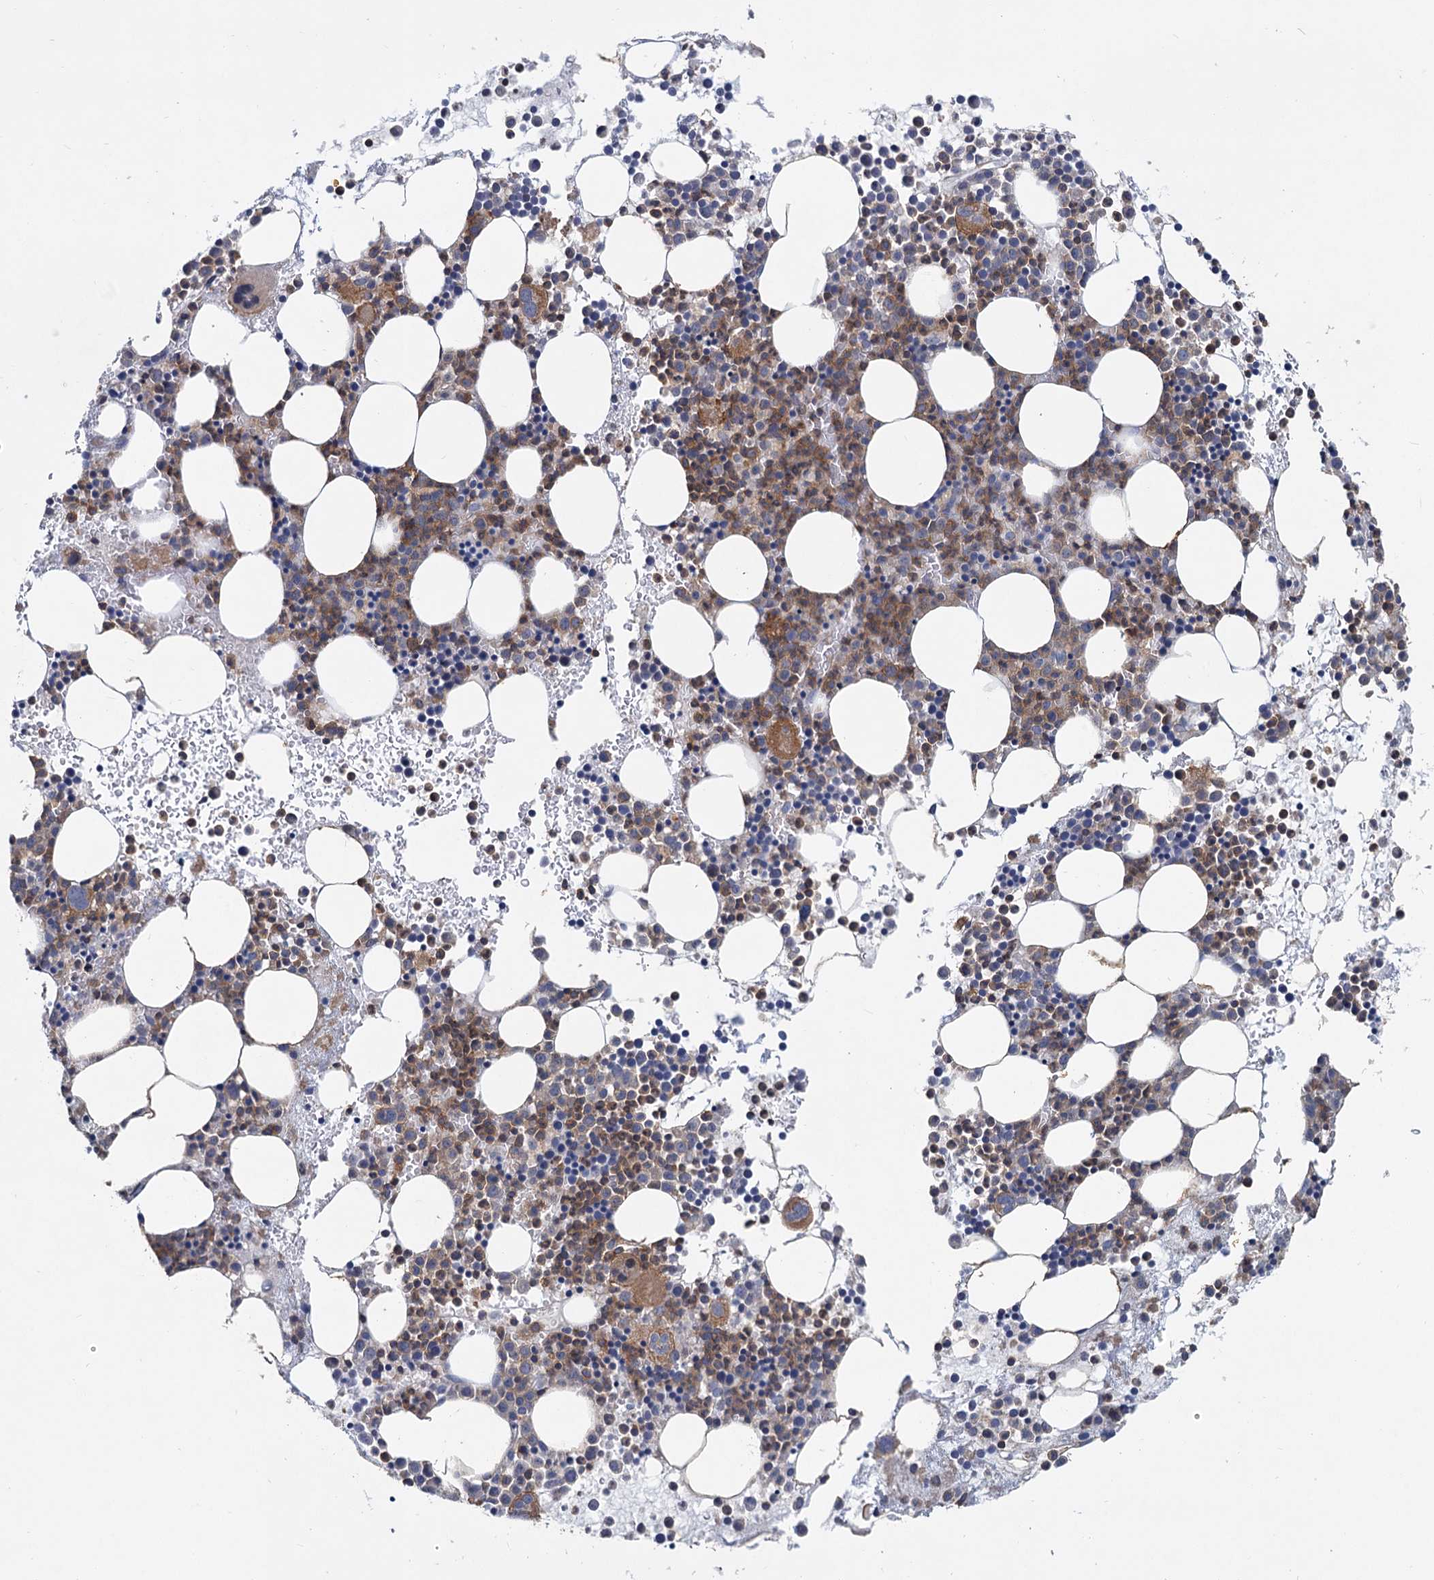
{"staining": {"intensity": "moderate", "quantity": ">75%", "location": "cytoplasmic/membranous"}, "tissue": "bone marrow", "cell_type": "Hematopoietic cells", "image_type": "normal", "snomed": [{"axis": "morphology", "description": "Normal tissue, NOS"}, {"axis": "topography", "description": "Bone marrow"}], "caption": "The image exhibits staining of normal bone marrow, revealing moderate cytoplasmic/membranous protein expression (brown color) within hematopoietic cells.", "gene": "LRCH4", "patient": {"sex": "female", "age": 76}}